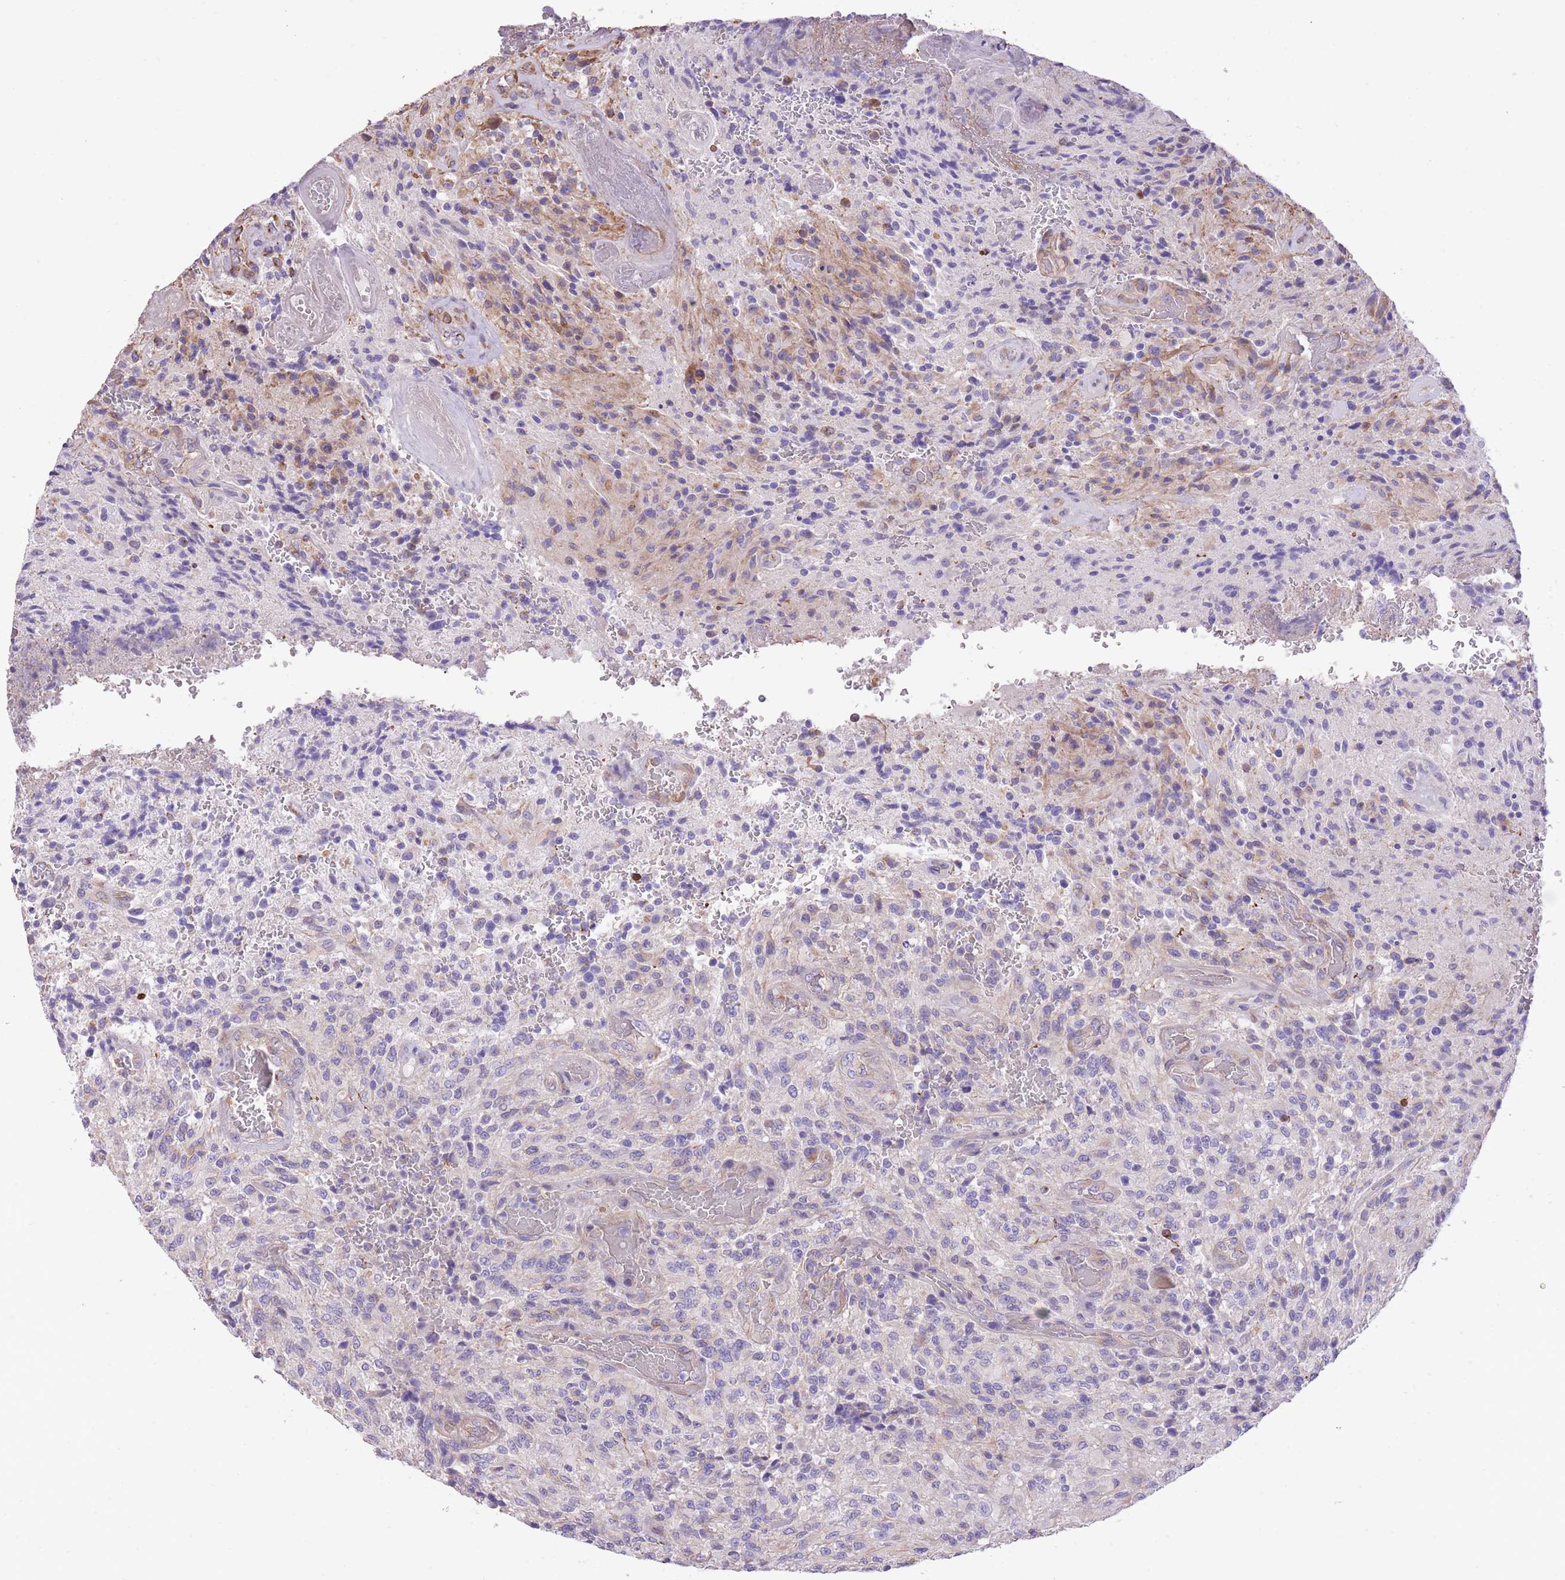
{"staining": {"intensity": "weak", "quantity": "<25%", "location": "cytoplasmic/membranous"}, "tissue": "glioma", "cell_type": "Tumor cells", "image_type": "cancer", "snomed": [{"axis": "morphology", "description": "Normal tissue, NOS"}, {"axis": "morphology", "description": "Glioma, malignant, High grade"}, {"axis": "topography", "description": "Cerebral cortex"}], "caption": "Immunohistochemistry (IHC) of glioma displays no expression in tumor cells.", "gene": "RHOU", "patient": {"sex": "male", "age": 56}}